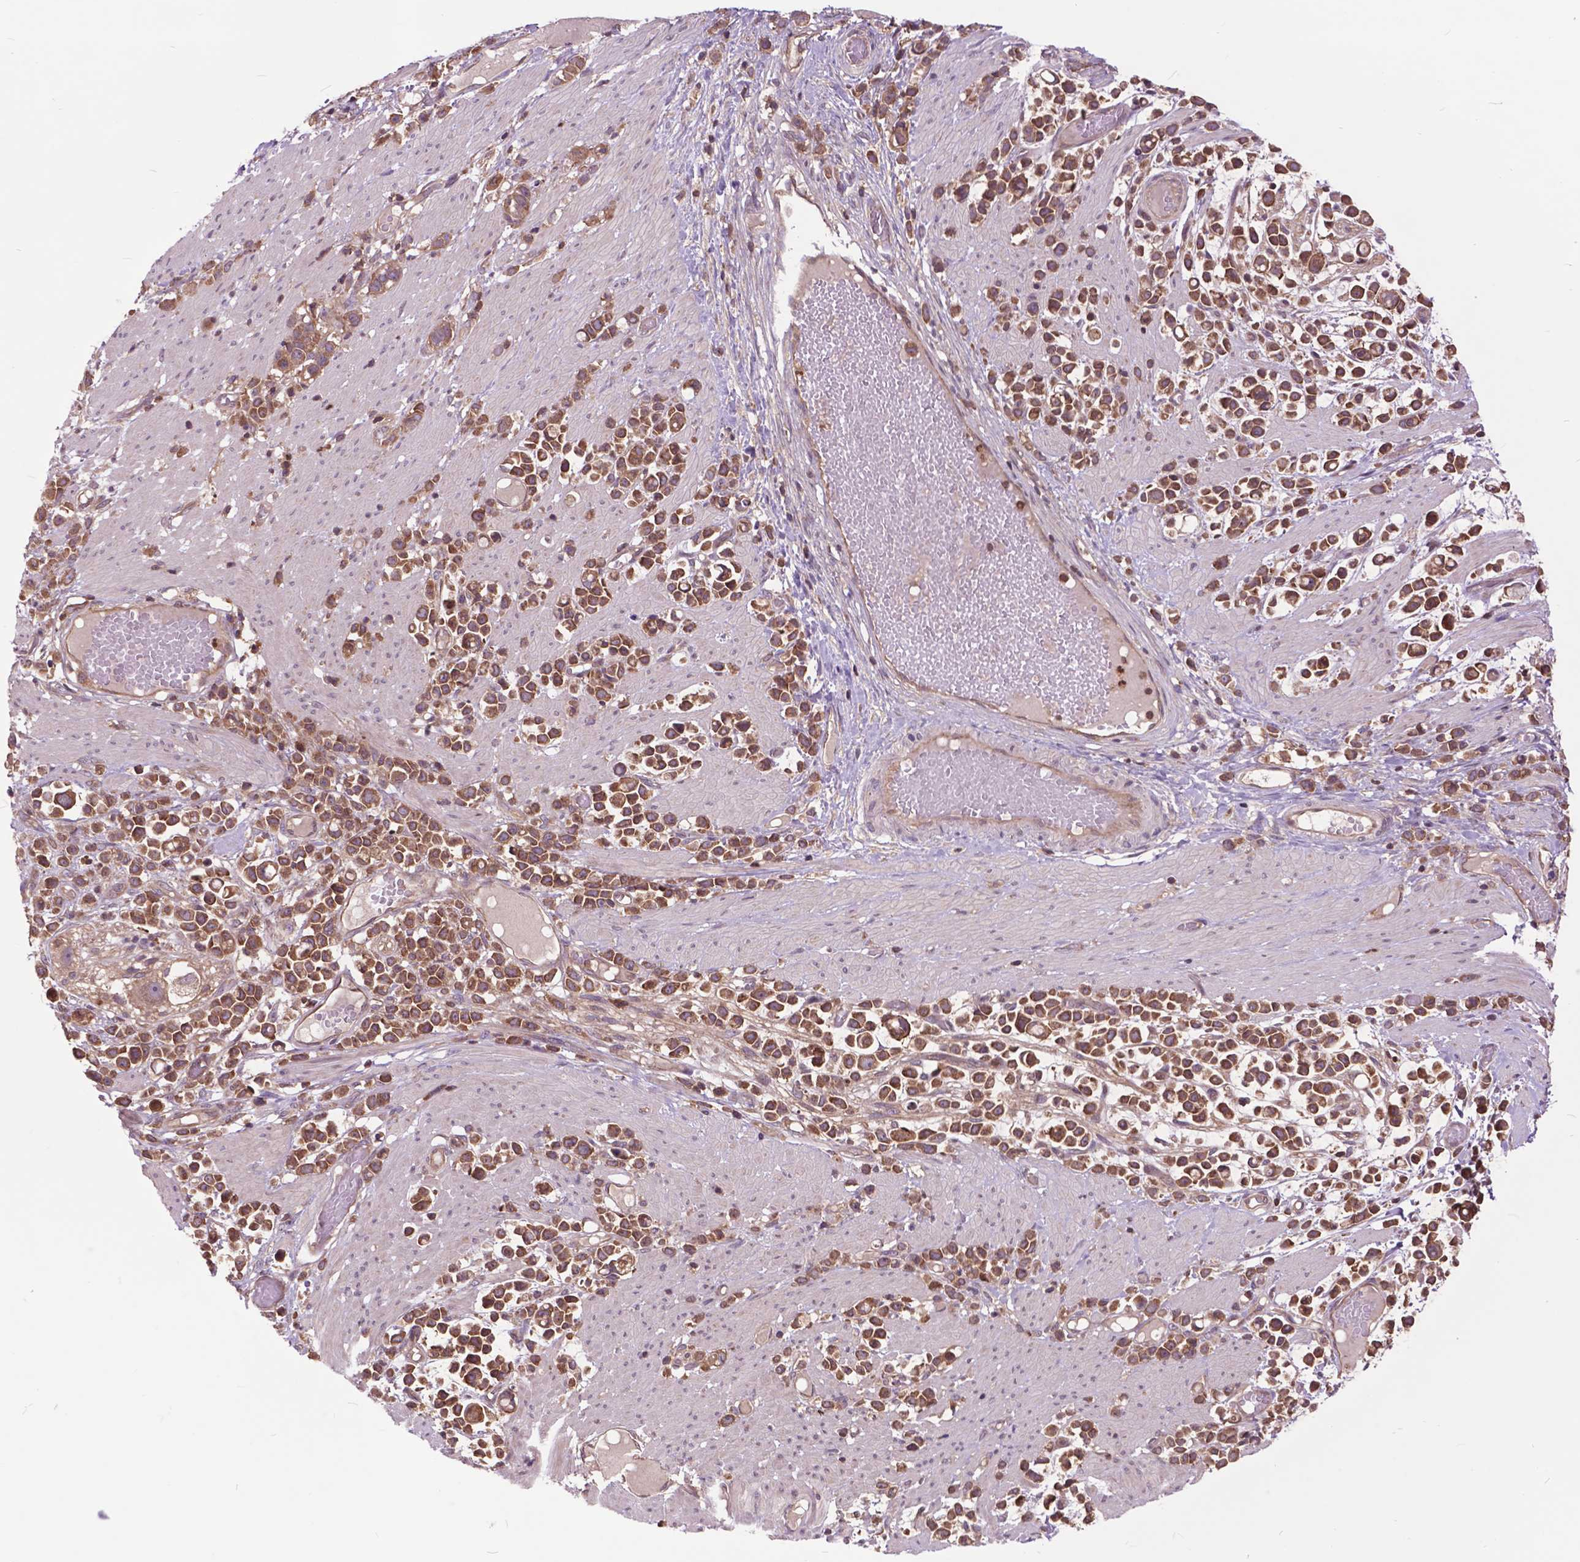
{"staining": {"intensity": "moderate", "quantity": ">75%", "location": "cytoplasmic/membranous"}, "tissue": "stomach cancer", "cell_type": "Tumor cells", "image_type": "cancer", "snomed": [{"axis": "morphology", "description": "Adenocarcinoma, NOS"}, {"axis": "topography", "description": "Stomach"}], "caption": "The histopathology image reveals immunohistochemical staining of stomach adenocarcinoma. There is moderate cytoplasmic/membranous staining is appreciated in approximately >75% of tumor cells. (DAB (3,3'-diaminobenzidine) IHC, brown staining for protein, blue staining for nuclei).", "gene": "ARAF", "patient": {"sex": "male", "age": 82}}